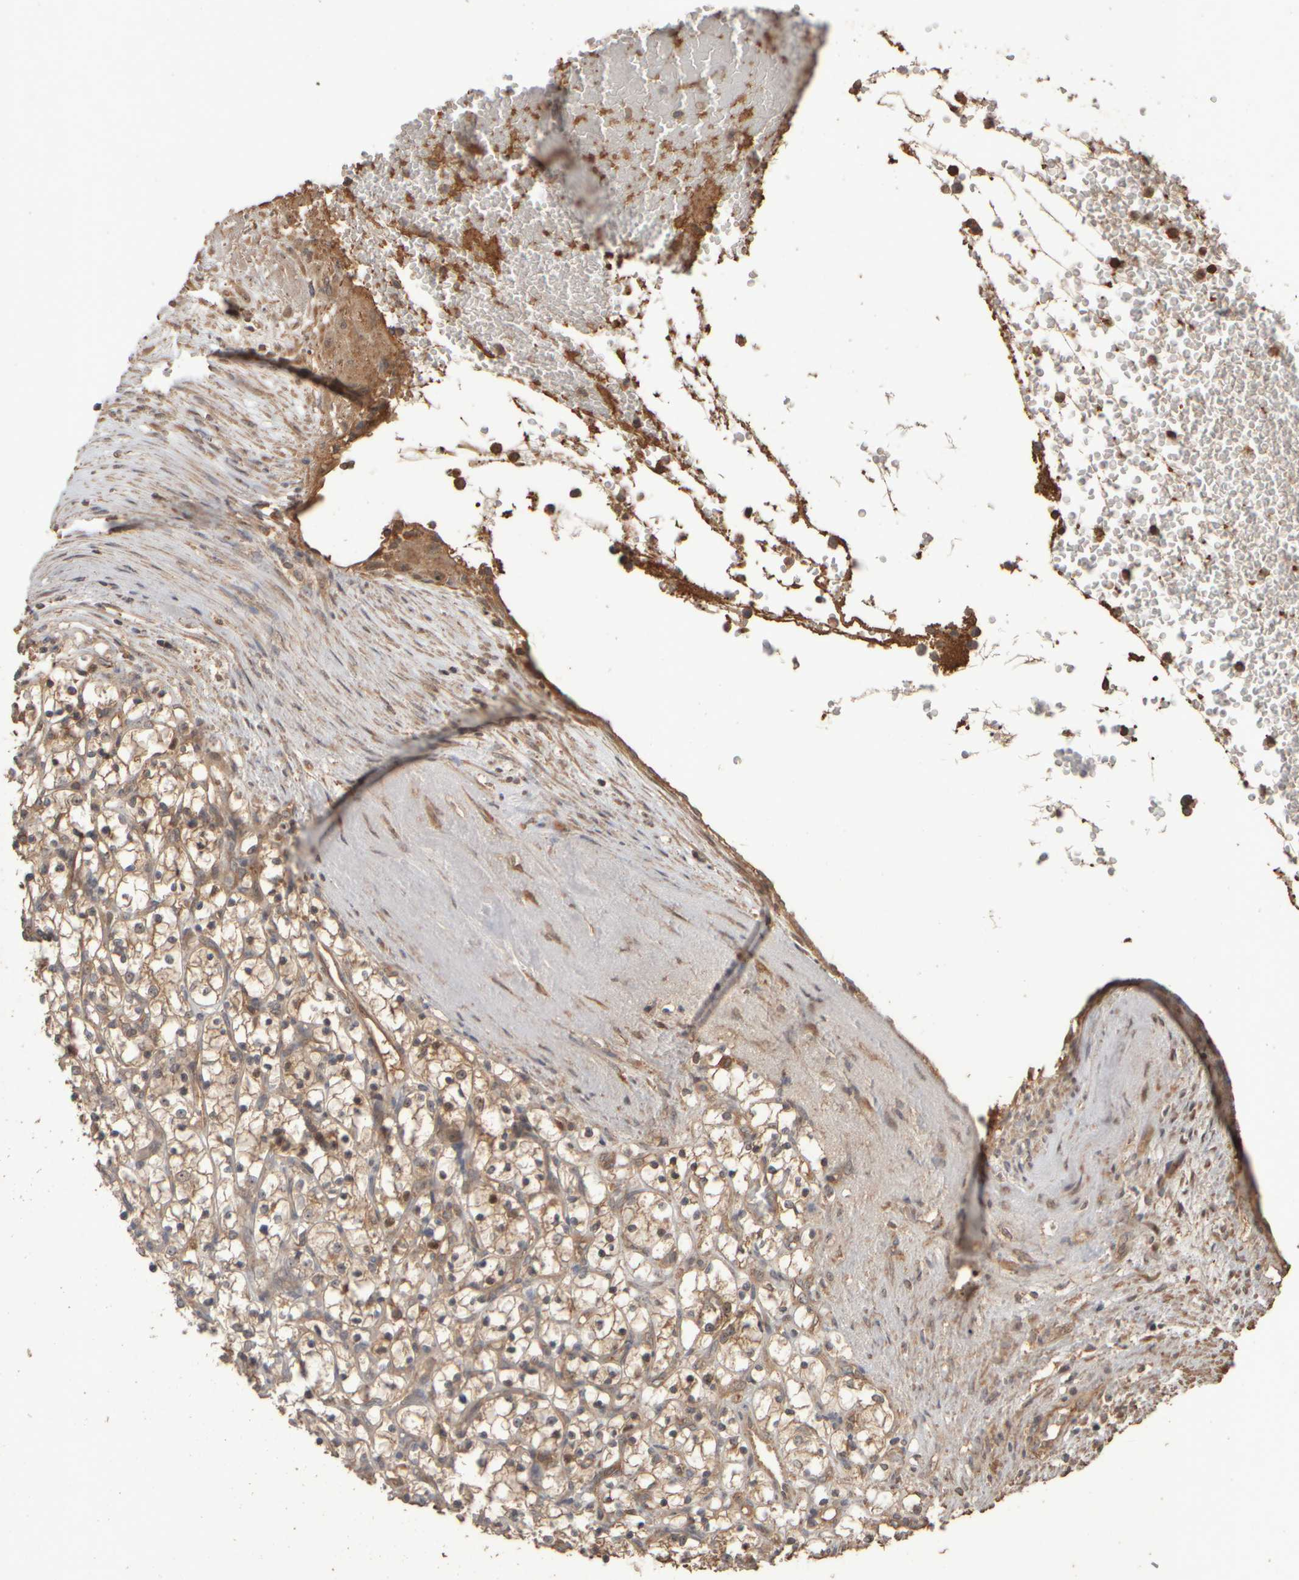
{"staining": {"intensity": "weak", "quantity": ">75%", "location": "cytoplasmic/membranous"}, "tissue": "renal cancer", "cell_type": "Tumor cells", "image_type": "cancer", "snomed": [{"axis": "morphology", "description": "Adenocarcinoma, NOS"}, {"axis": "topography", "description": "Kidney"}], "caption": "Renal cancer stained with a brown dye reveals weak cytoplasmic/membranous positive expression in approximately >75% of tumor cells.", "gene": "SPHK1", "patient": {"sex": "female", "age": 69}}